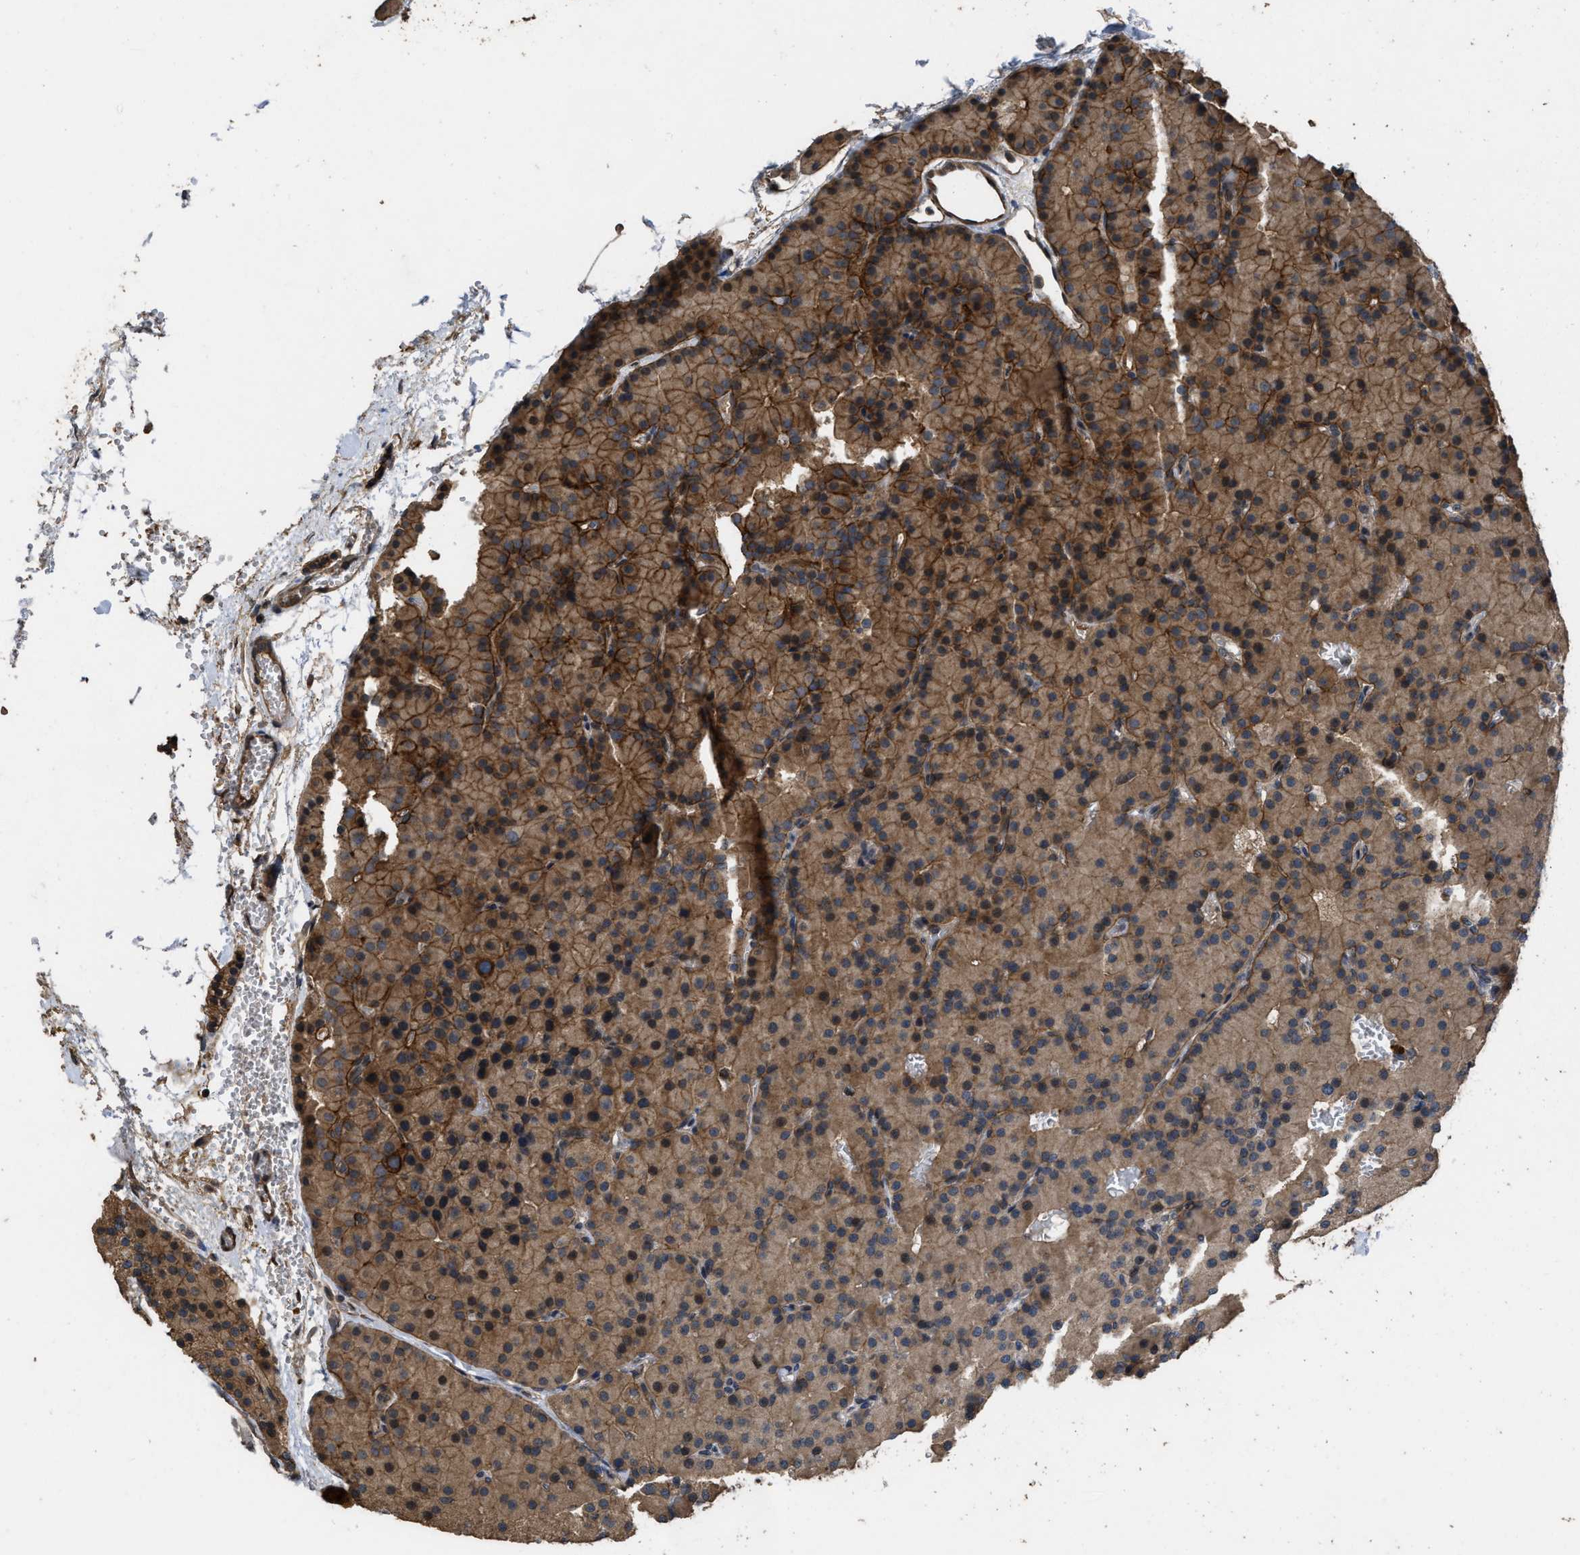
{"staining": {"intensity": "moderate", "quantity": ">75%", "location": "cytoplasmic/membranous"}, "tissue": "parathyroid gland", "cell_type": "Glandular cells", "image_type": "normal", "snomed": [{"axis": "morphology", "description": "Normal tissue, NOS"}, {"axis": "morphology", "description": "Adenoma, NOS"}, {"axis": "topography", "description": "Parathyroid gland"}], "caption": "A histopathology image of human parathyroid gland stained for a protein displays moderate cytoplasmic/membranous brown staining in glandular cells.", "gene": "UTRN", "patient": {"sex": "male", "age": 75}}